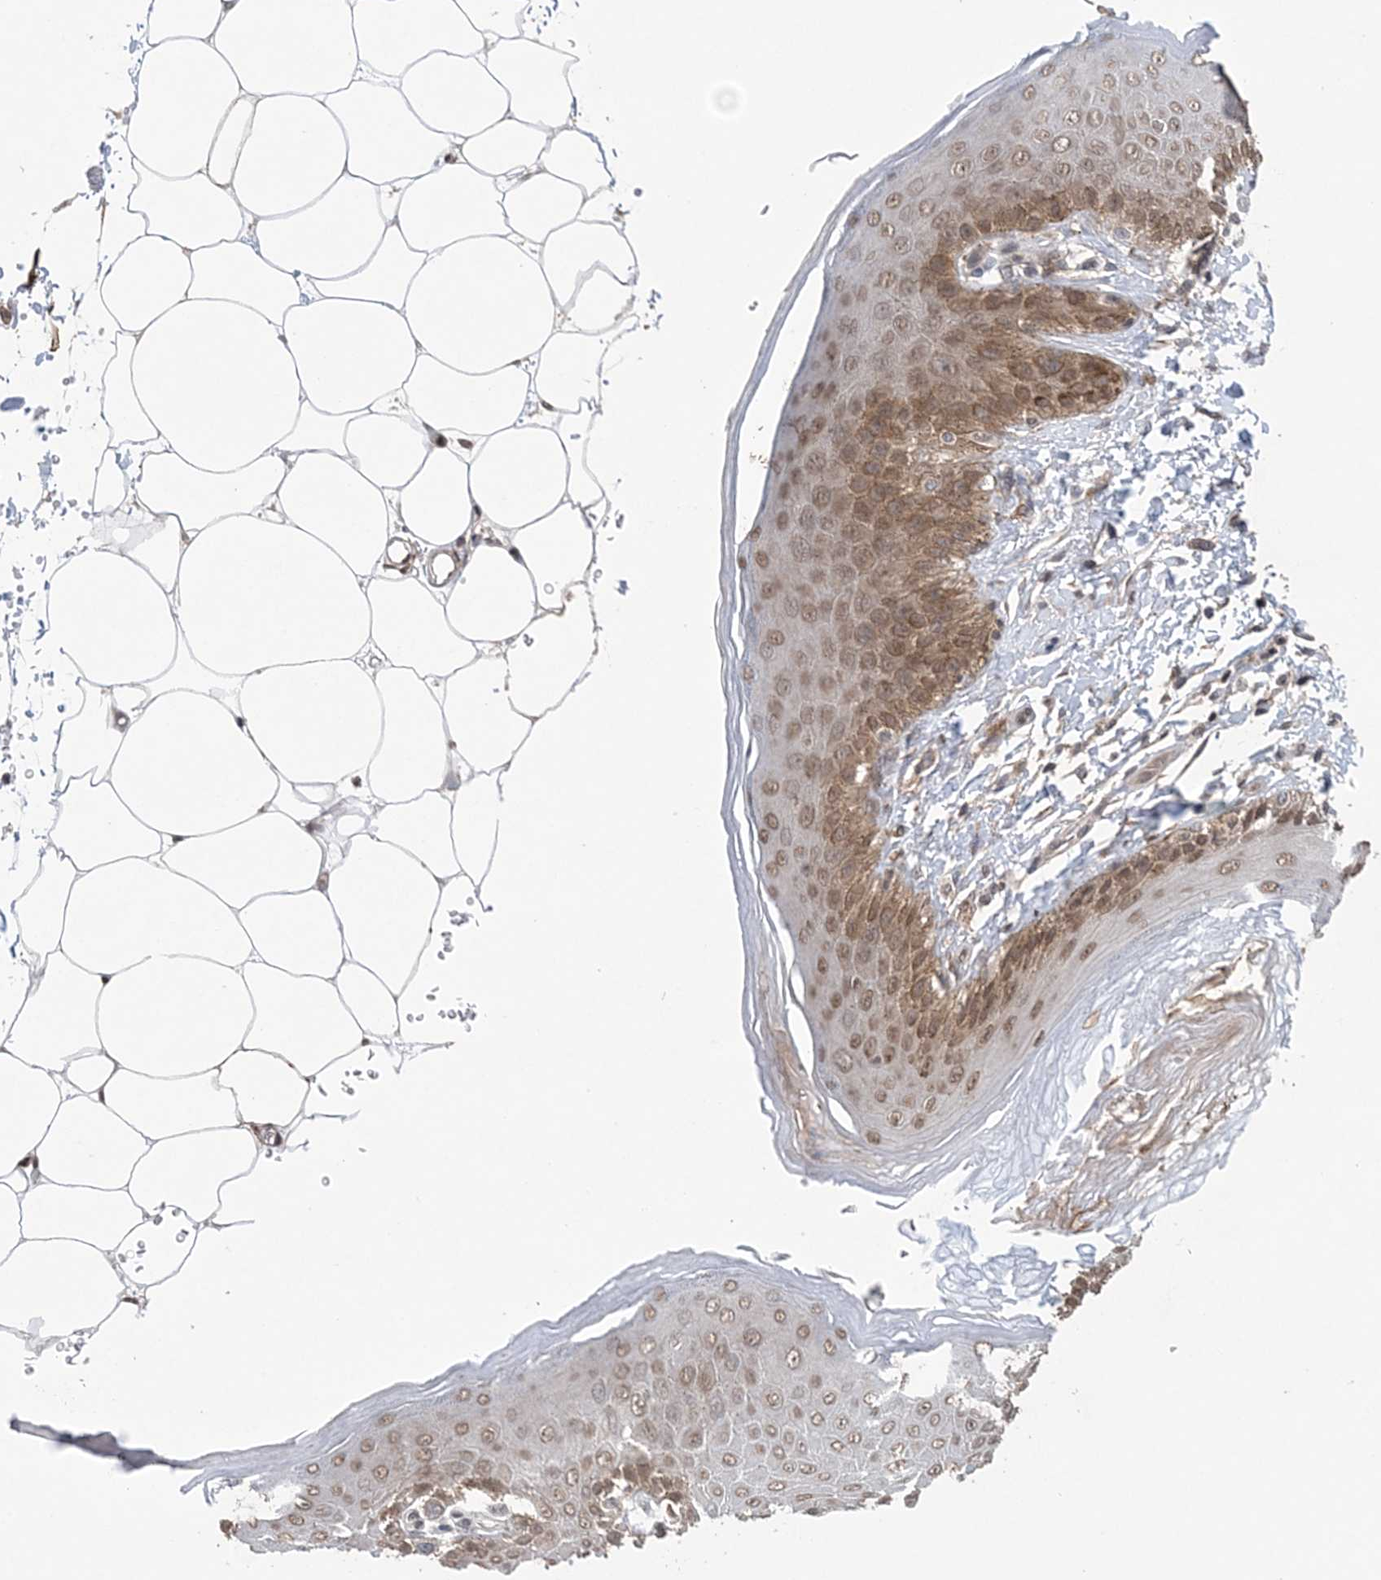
{"staining": {"intensity": "moderate", "quantity": ">75%", "location": "cytoplasmic/membranous,nuclear"}, "tissue": "skin", "cell_type": "Epidermal cells", "image_type": "normal", "snomed": [{"axis": "morphology", "description": "Normal tissue, NOS"}, {"axis": "topography", "description": "Anal"}], "caption": "Protein positivity by IHC displays moderate cytoplasmic/membranous,nuclear expression in about >75% of epidermal cells in unremarkable skin.", "gene": "CCDC152", "patient": {"sex": "male", "age": 44}}